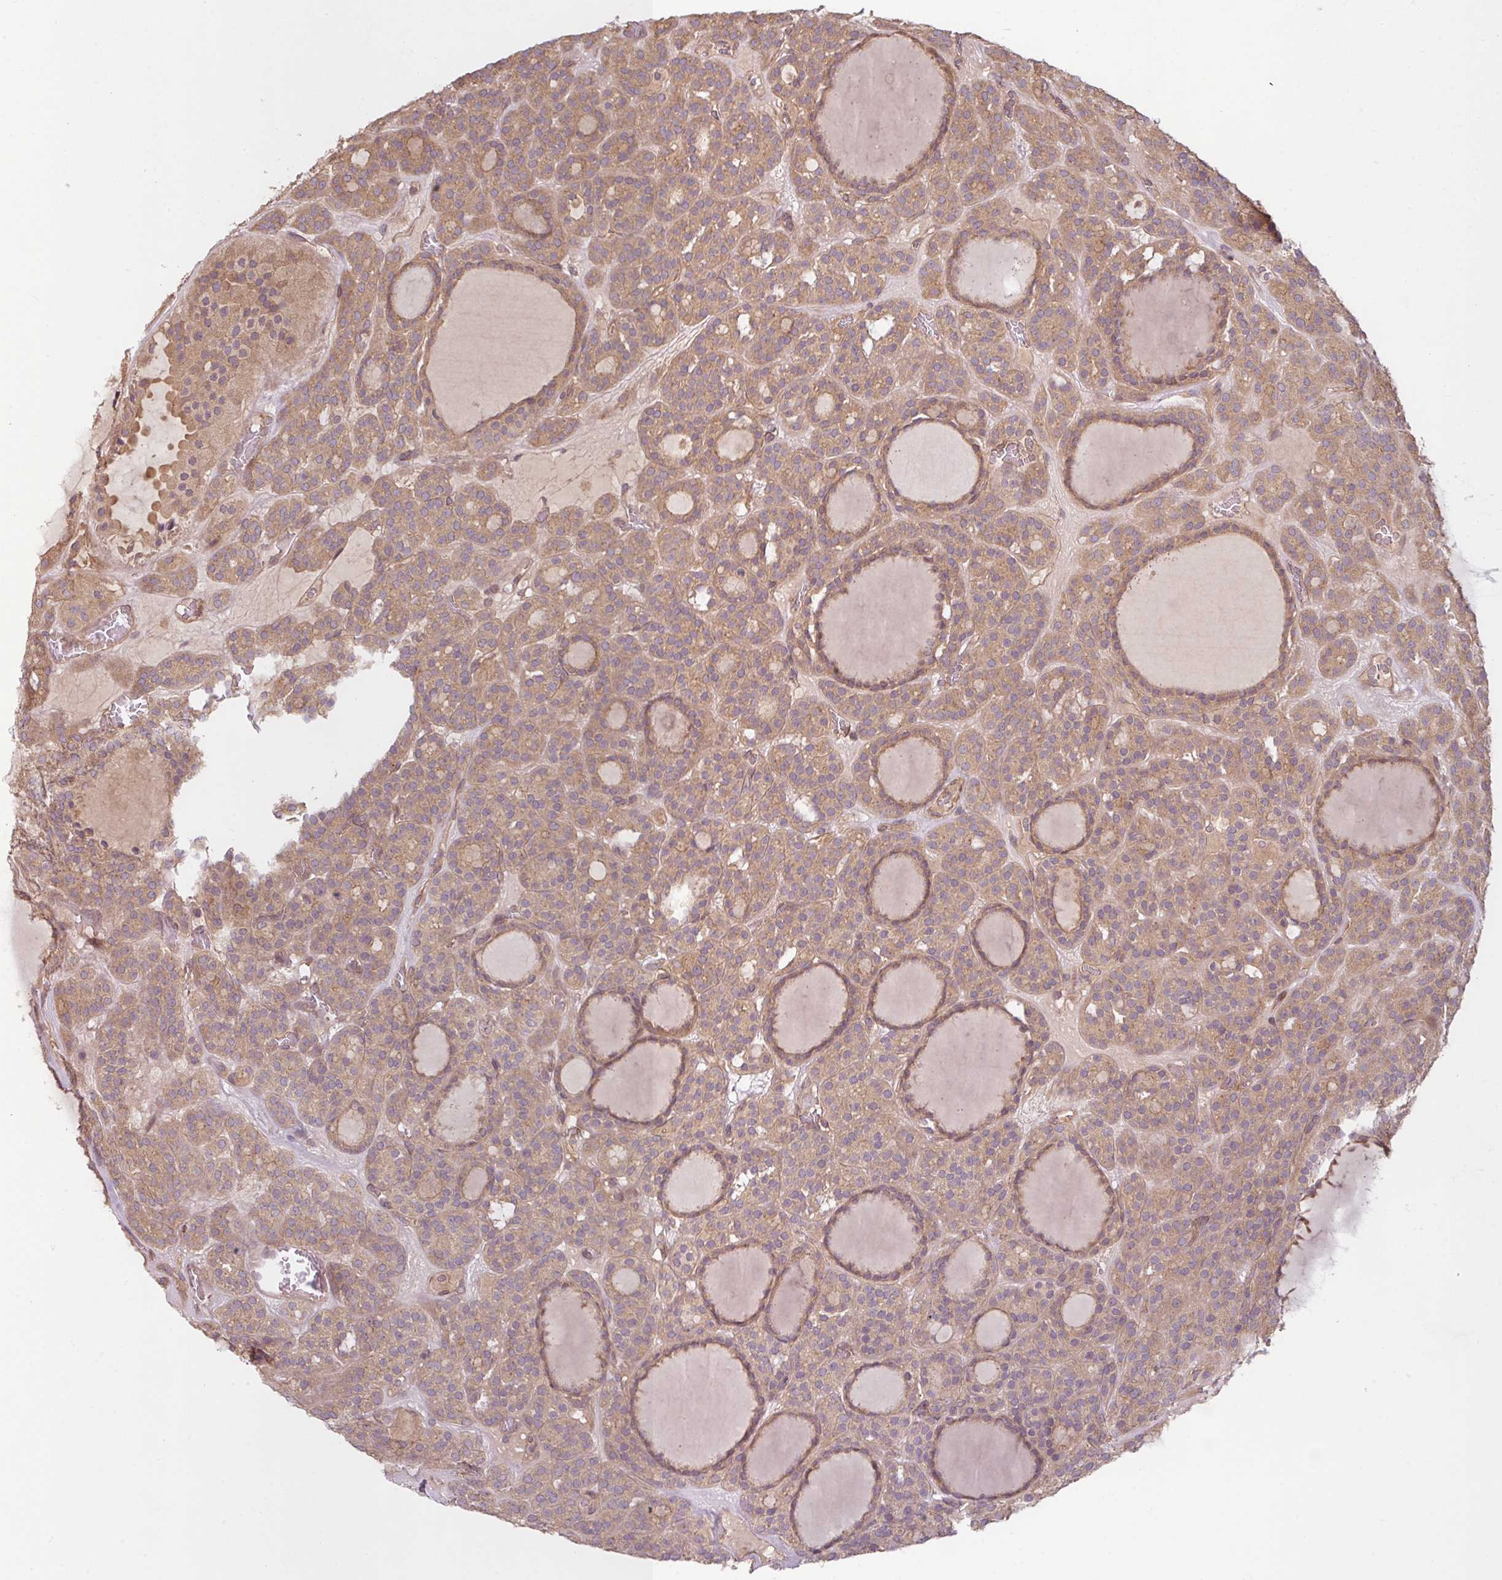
{"staining": {"intensity": "moderate", "quantity": ">75%", "location": "cytoplasmic/membranous"}, "tissue": "thyroid cancer", "cell_type": "Tumor cells", "image_type": "cancer", "snomed": [{"axis": "morphology", "description": "Follicular adenoma carcinoma, NOS"}, {"axis": "topography", "description": "Thyroid gland"}], "caption": "This is an image of immunohistochemistry staining of follicular adenoma carcinoma (thyroid), which shows moderate positivity in the cytoplasmic/membranous of tumor cells.", "gene": "RNF31", "patient": {"sex": "female", "age": 63}}